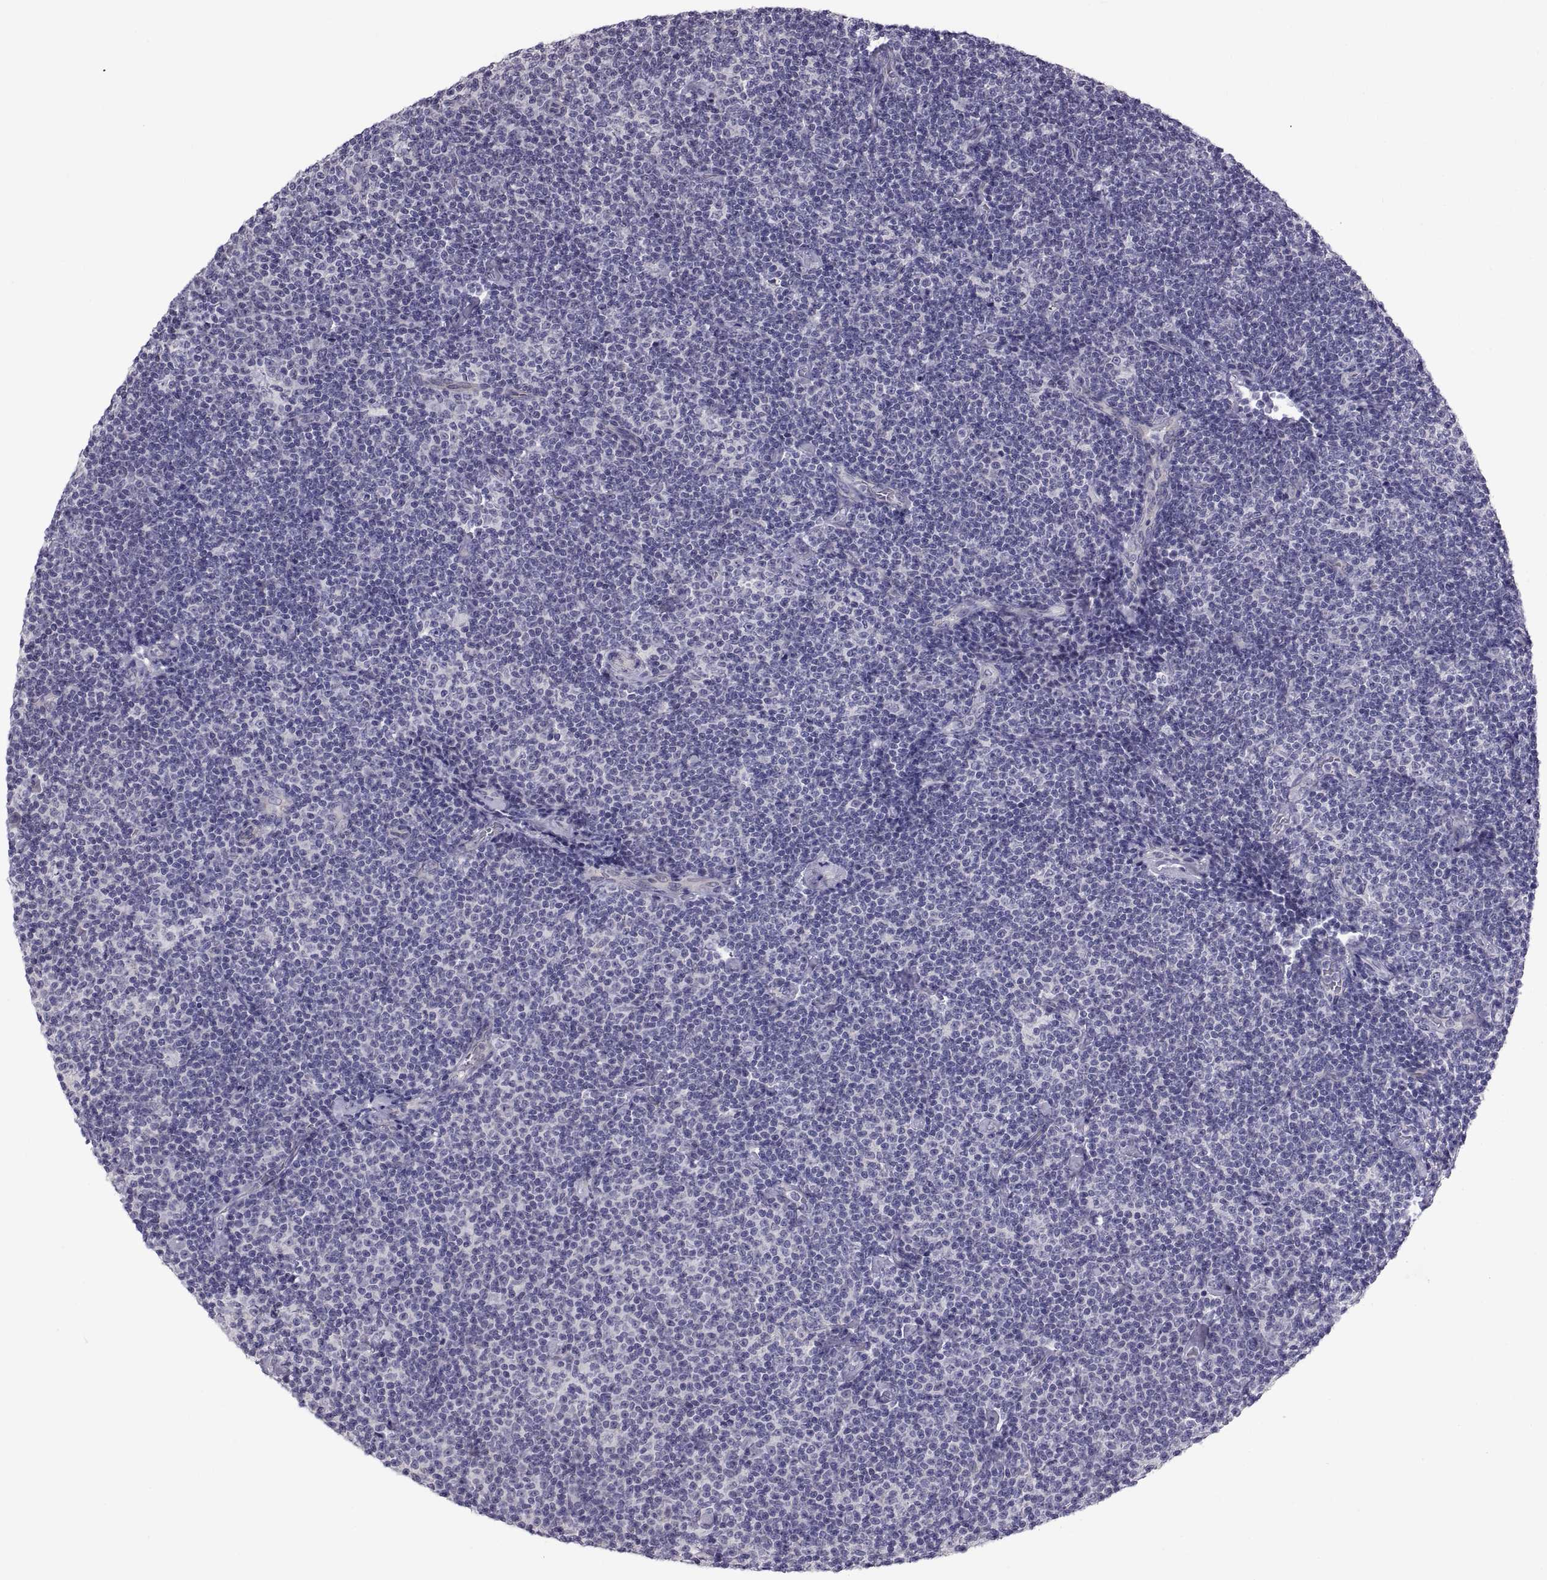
{"staining": {"intensity": "negative", "quantity": "none", "location": "none"}, "tissue": "lymphoma", "cell_type": "Tumor cells", "image_type": "cancer", "snomed": [{"axis": "morphology", "description": "Malignant lymphoma, non-Hodgkin's type, Low grade"}, {"axis": "topography", "description": "Lymph node"}], "caption": "A high-resolution histopathology image shows immunohistochemistry (IHC) staining of malignant lymphoma, non-Hodgkin's type (low-grade), which demonstrates no significant positivity in tumor cells. The staining was performed using DAB to visualize the protein expression in brown, while the nuclei were stained in blue with hematoxylin (Magnification: 20x).", "gene": "FAM170A", "patient": {"sex": "male", "age": 81}}